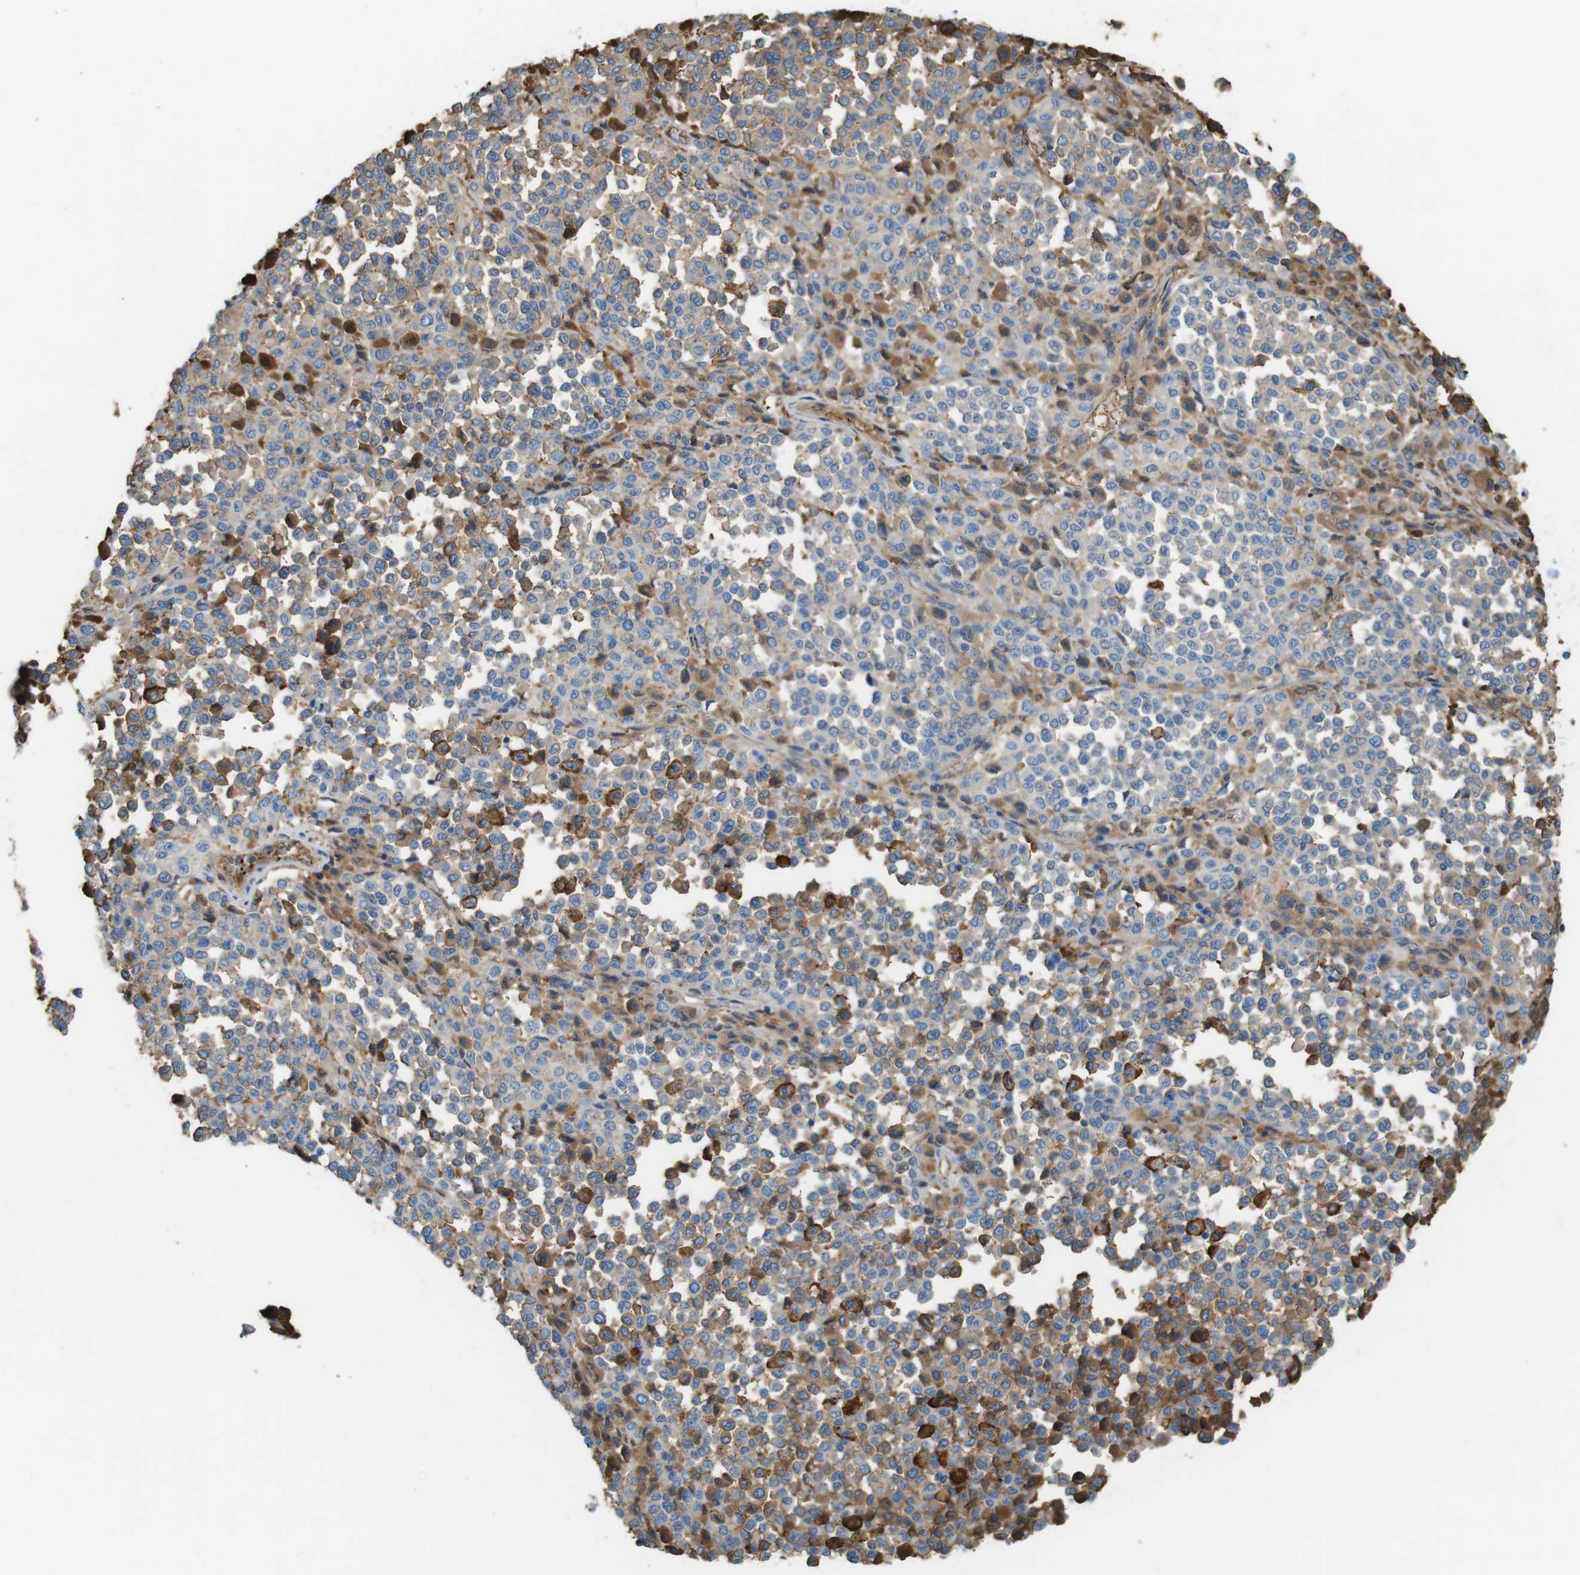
{"staining": {"intensity": "negative", "quantity": "none", "location": "none"}, "tissue": "melanoma", "cell_type": "Tumor cells", "image_type": "cancer", "snomed": [{"axis": "morphology", "description": "Malignant melanoma, Metastatic site"}, {"axis": "topography", "description": "Pancreas"}], "caption": "Immunohistochemistry of malignant melanoma (metastatic site) displays no positivity in tumor cells.", "gene": "LTBP4", "patient": {"sex": "female", "age": 30}}